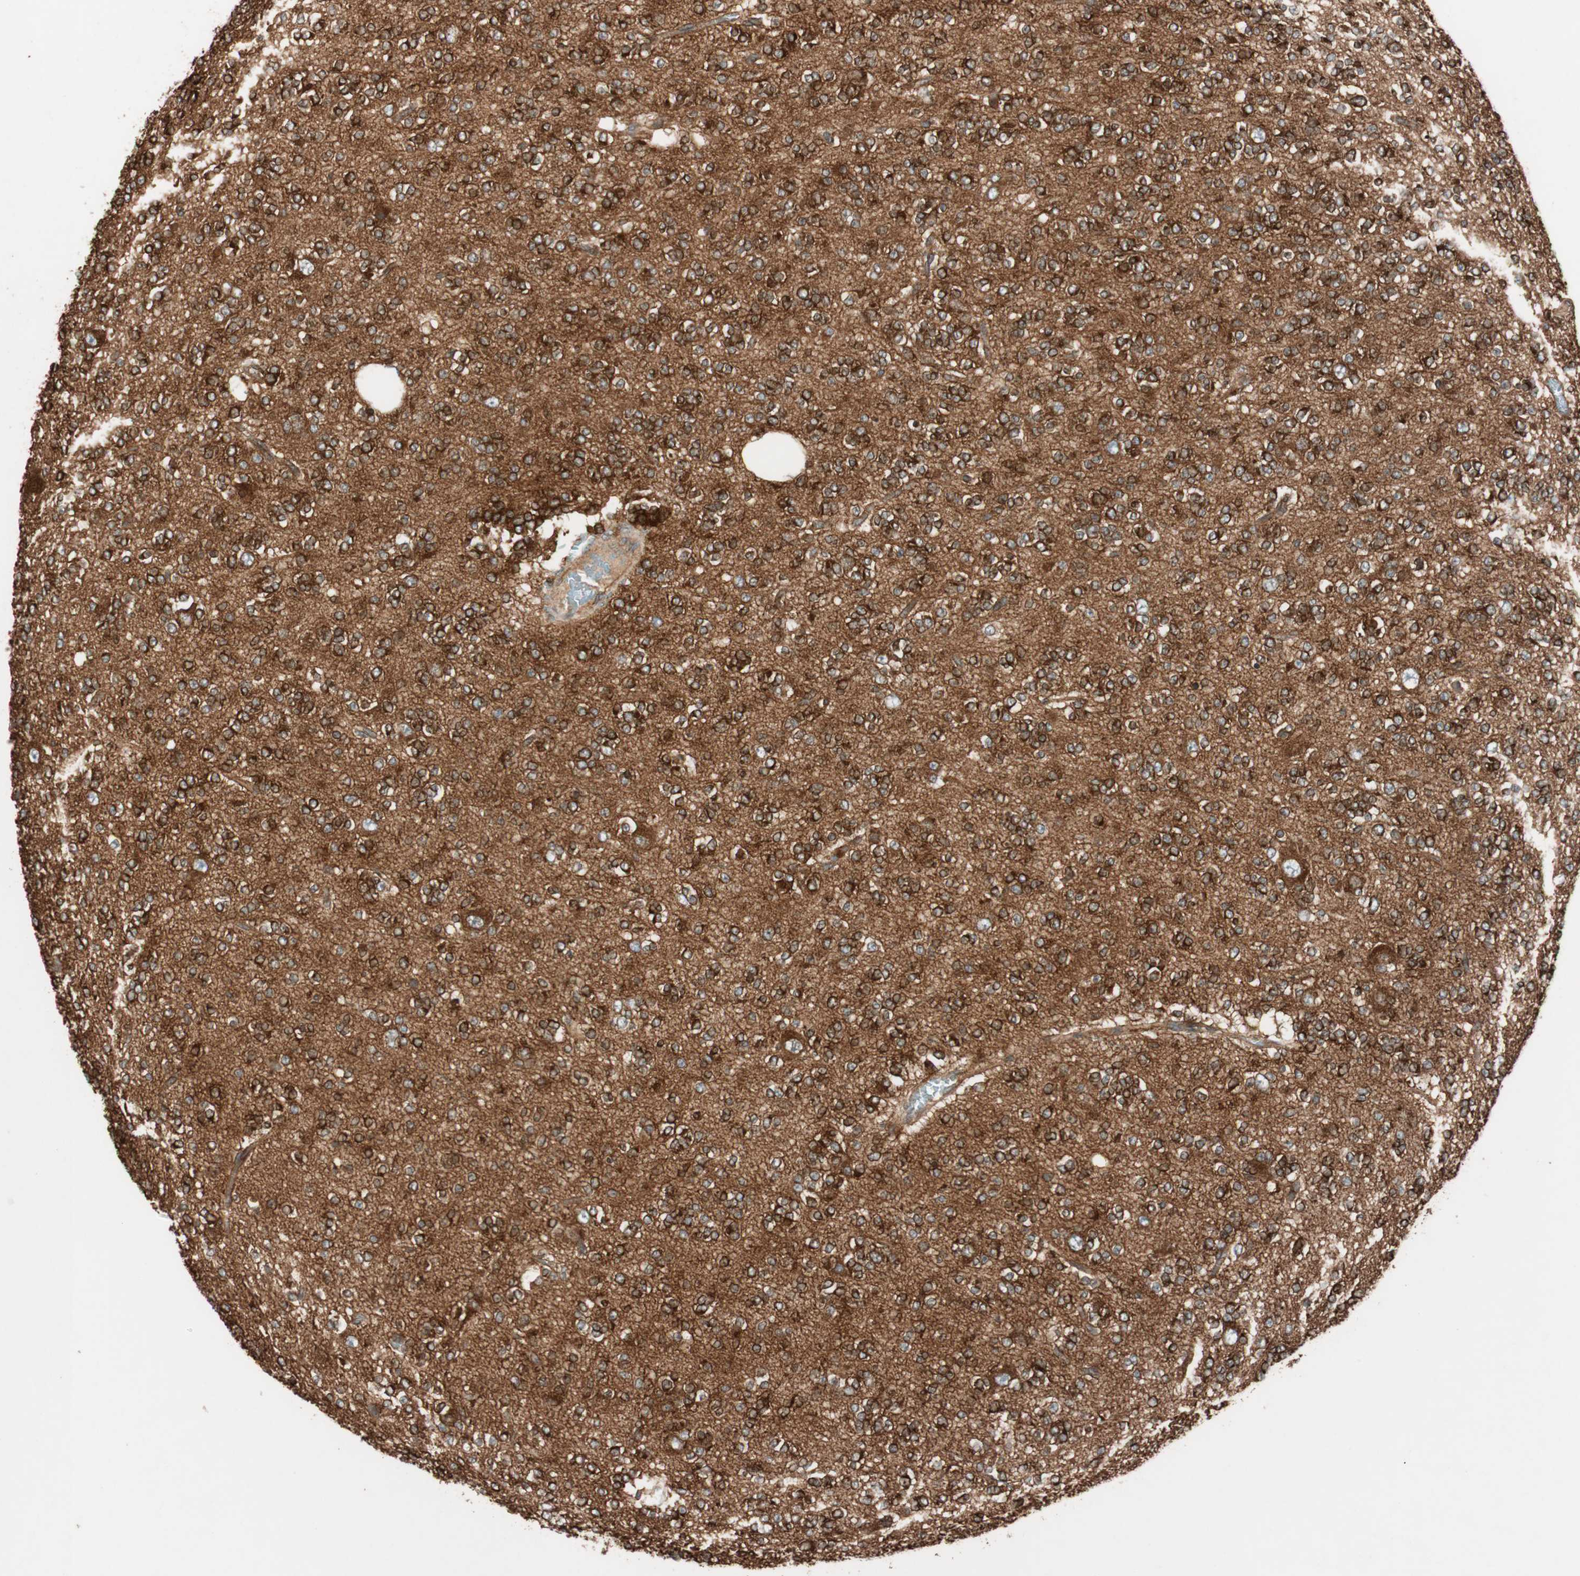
{"staining": {"intensity": "strong", "quantity": ">75%", "location": "cytoplasmic/membranous"}, "tissue": "glioma", "cell_type": "Tumor cells", "image_type": "cancer", "snomed": [{"axis": "morphology", "description": "Glioma, malignant, Low grade"}, {"axis": "topography", "description": "Brain"}], "caption": "Glioma stained with a brown dye exhibits strong cytoplasmic/membranous positive expression in about >75% of tumor cells.", "gene": "RAB5A", "patient": {"sex": "male", "age": 38}}